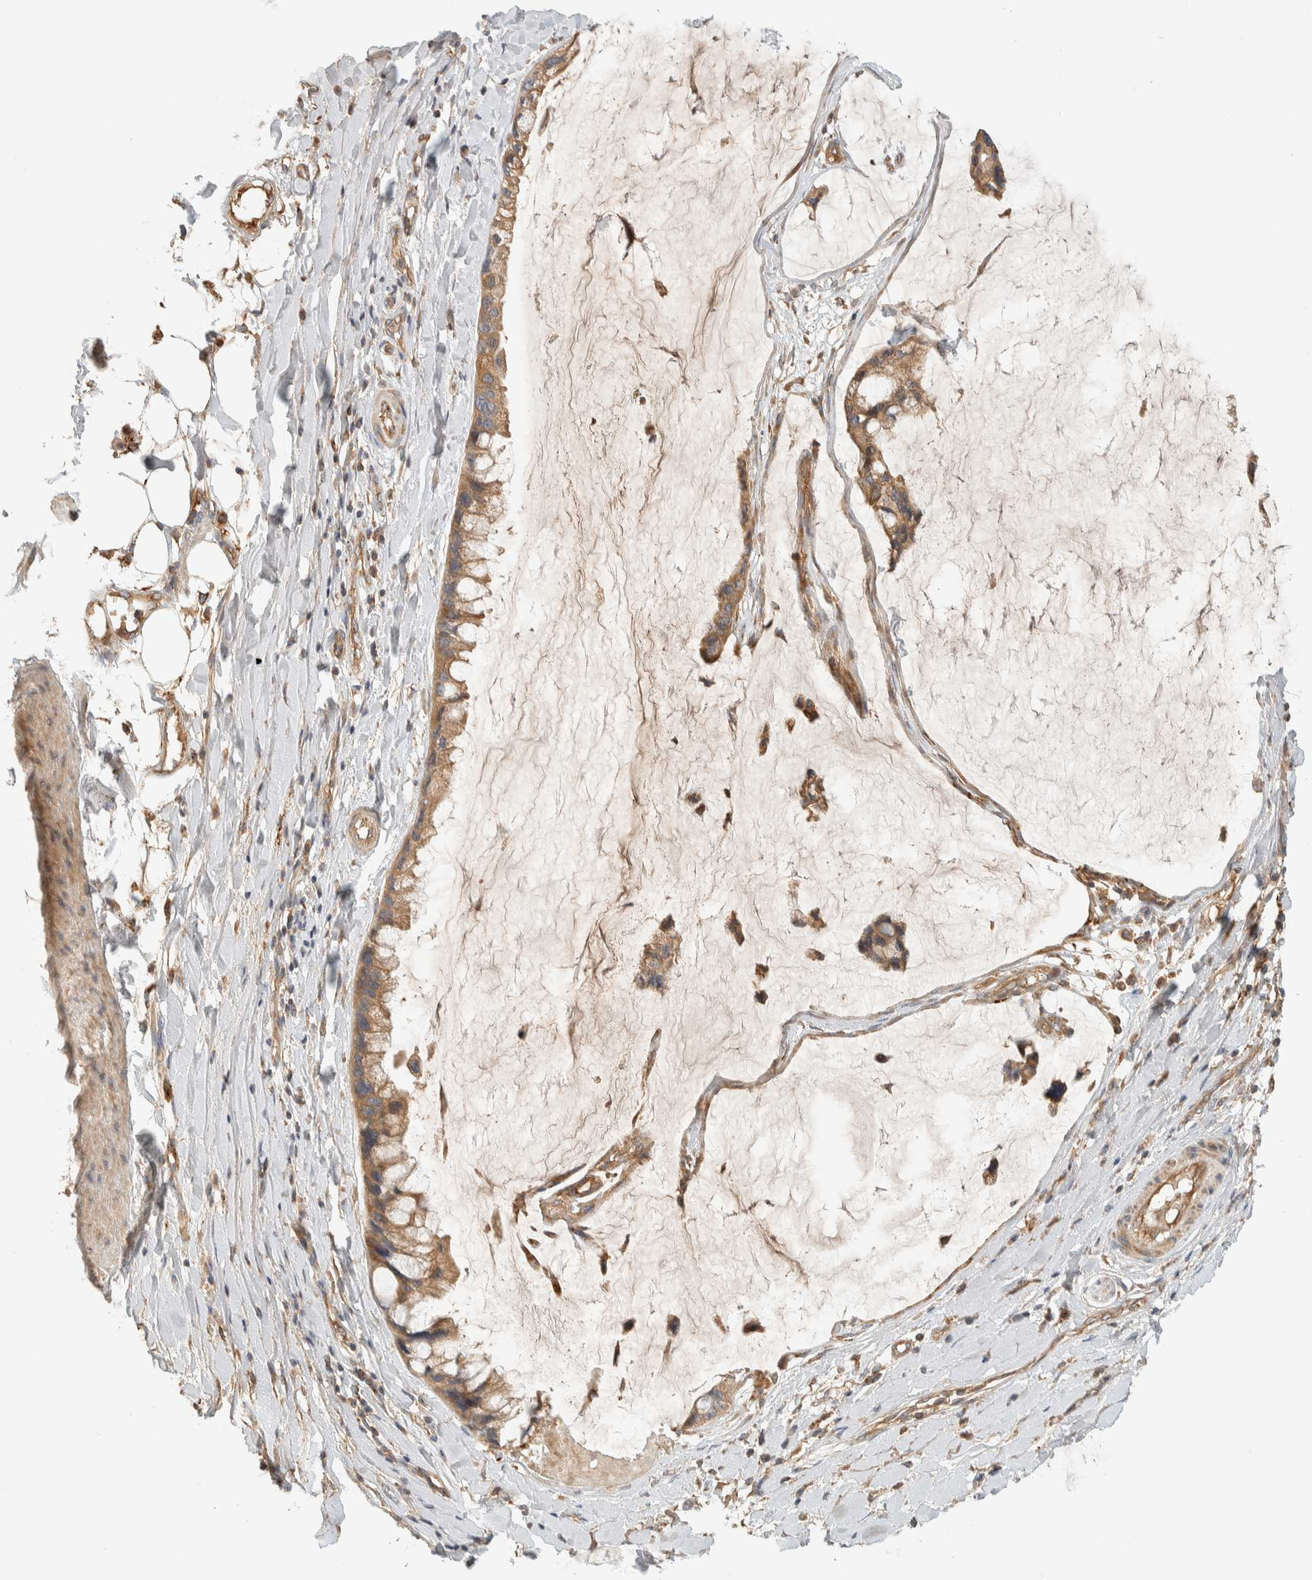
{"staining": {"intensity": "moderate", "quantity": ">75%", "location": "cytoplasmic/membranous"}, "tissue": "ovarian cancer", "cell_type": "Tumor cells", "image_type": "cancer", "snomed": [{"axis": "morphology", "description": "Cystadenocarcinoma, mucinous, NOS"}, {"axis": "topography", "description": "Ovary"}], "caption": "Immunohistochemical staining of mucinous cystadenocarcinoma (ovarian) demonstrates medium levels of moderate cytoplasmic/membranous protein staining in about >75% of tumor cells.", "gene": "FAM167A", "patient": {"sex": "female", "age": 39}}